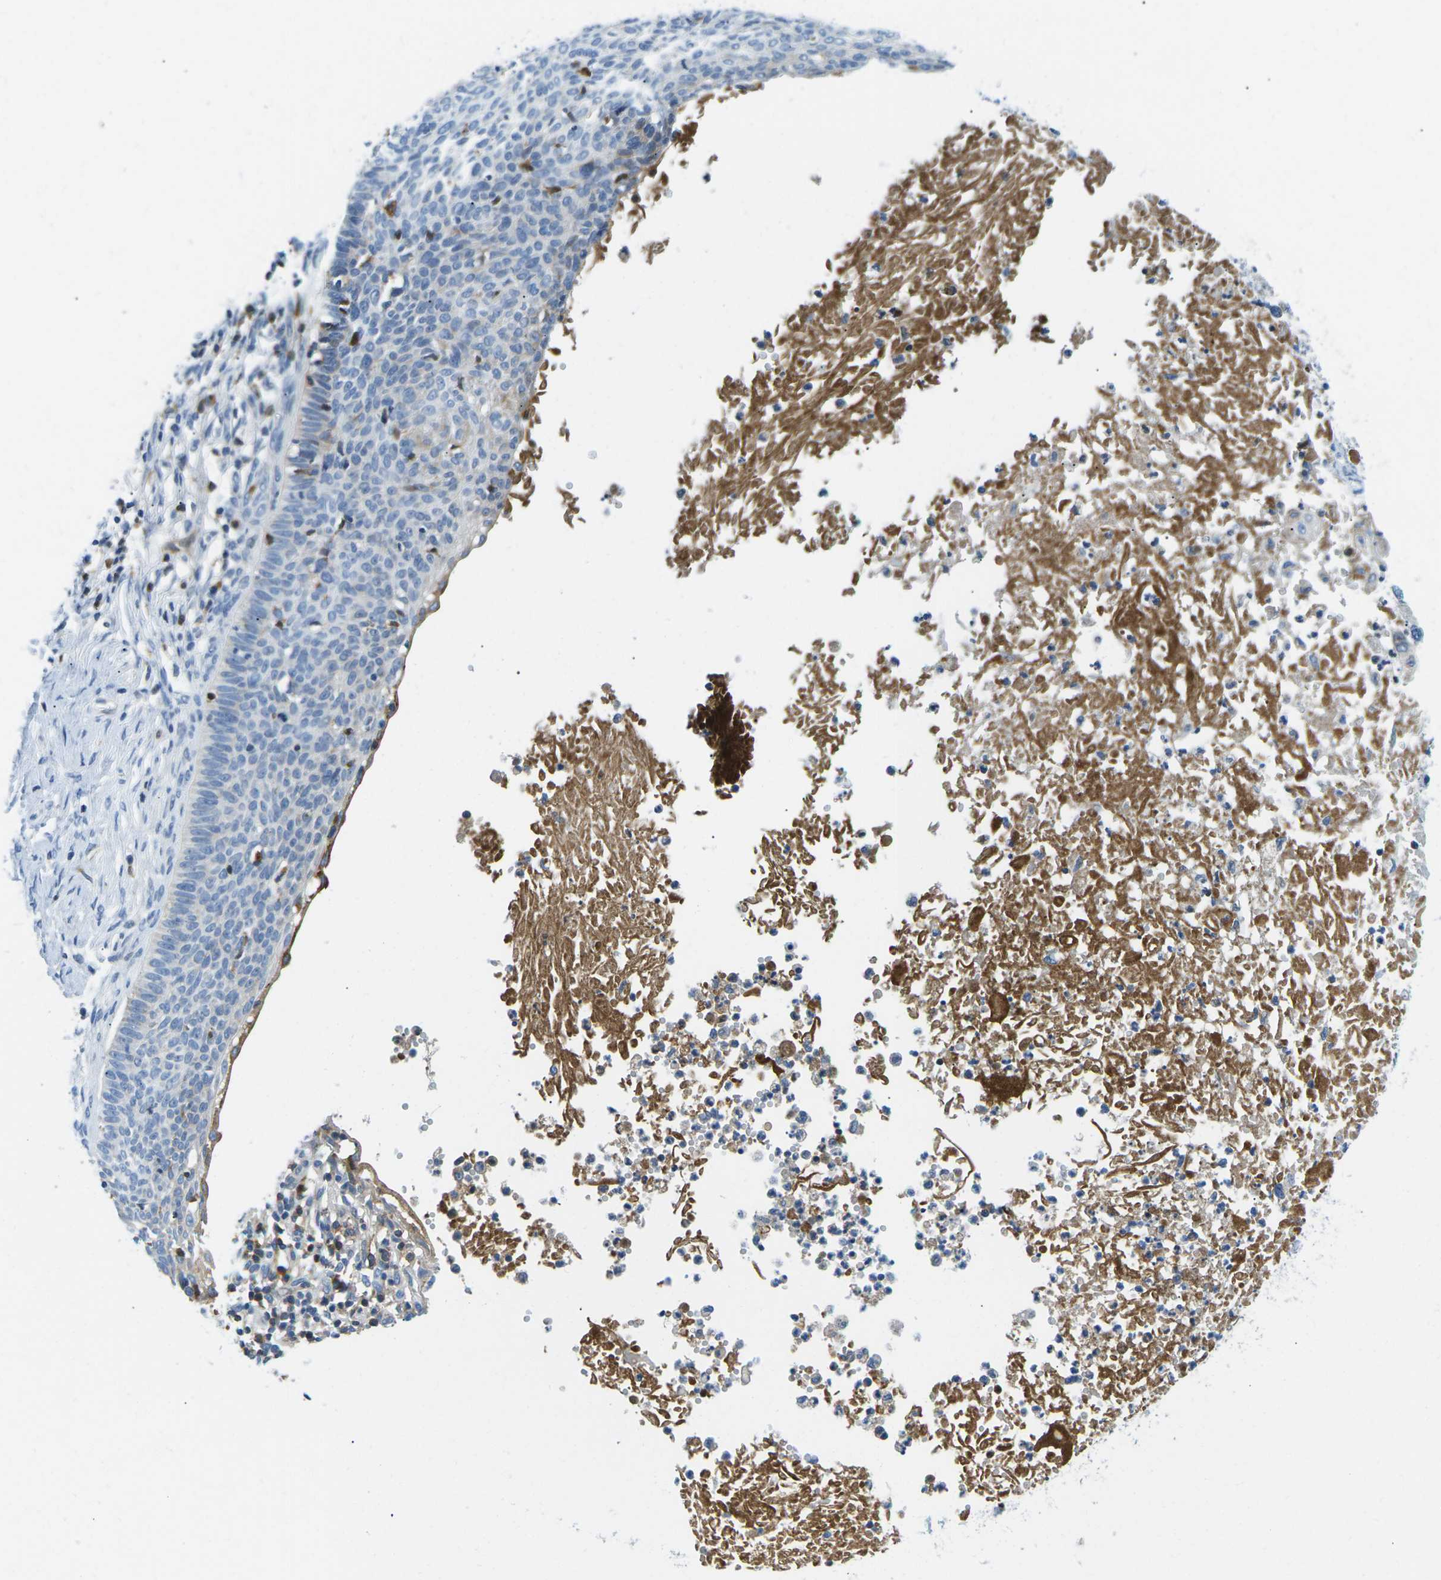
{"staining": {"intensity": "weak", "quantity": "<25%", "location": "cytoplasmic/membranous"}, "tissue": "skin cancer", "cell_type": "Tumor cells", "image_type": "cancer", "snomed": [{"axis": "morphology", "description": "Normal tissue, NOS"}, {"axis": "morphology", "description": "Basal cell carcinoma"}, {"axis": "topography", "description": "Skin"}], "caption": "Tumor cells show no significant protein expression in basal cell carcinoma (skin). The staining is performed using DAB brown chromogen with nuclei counter-stained in using hematoxylin.", "gene": "CFB", "patient": {"sex": "male", "age": 87}}